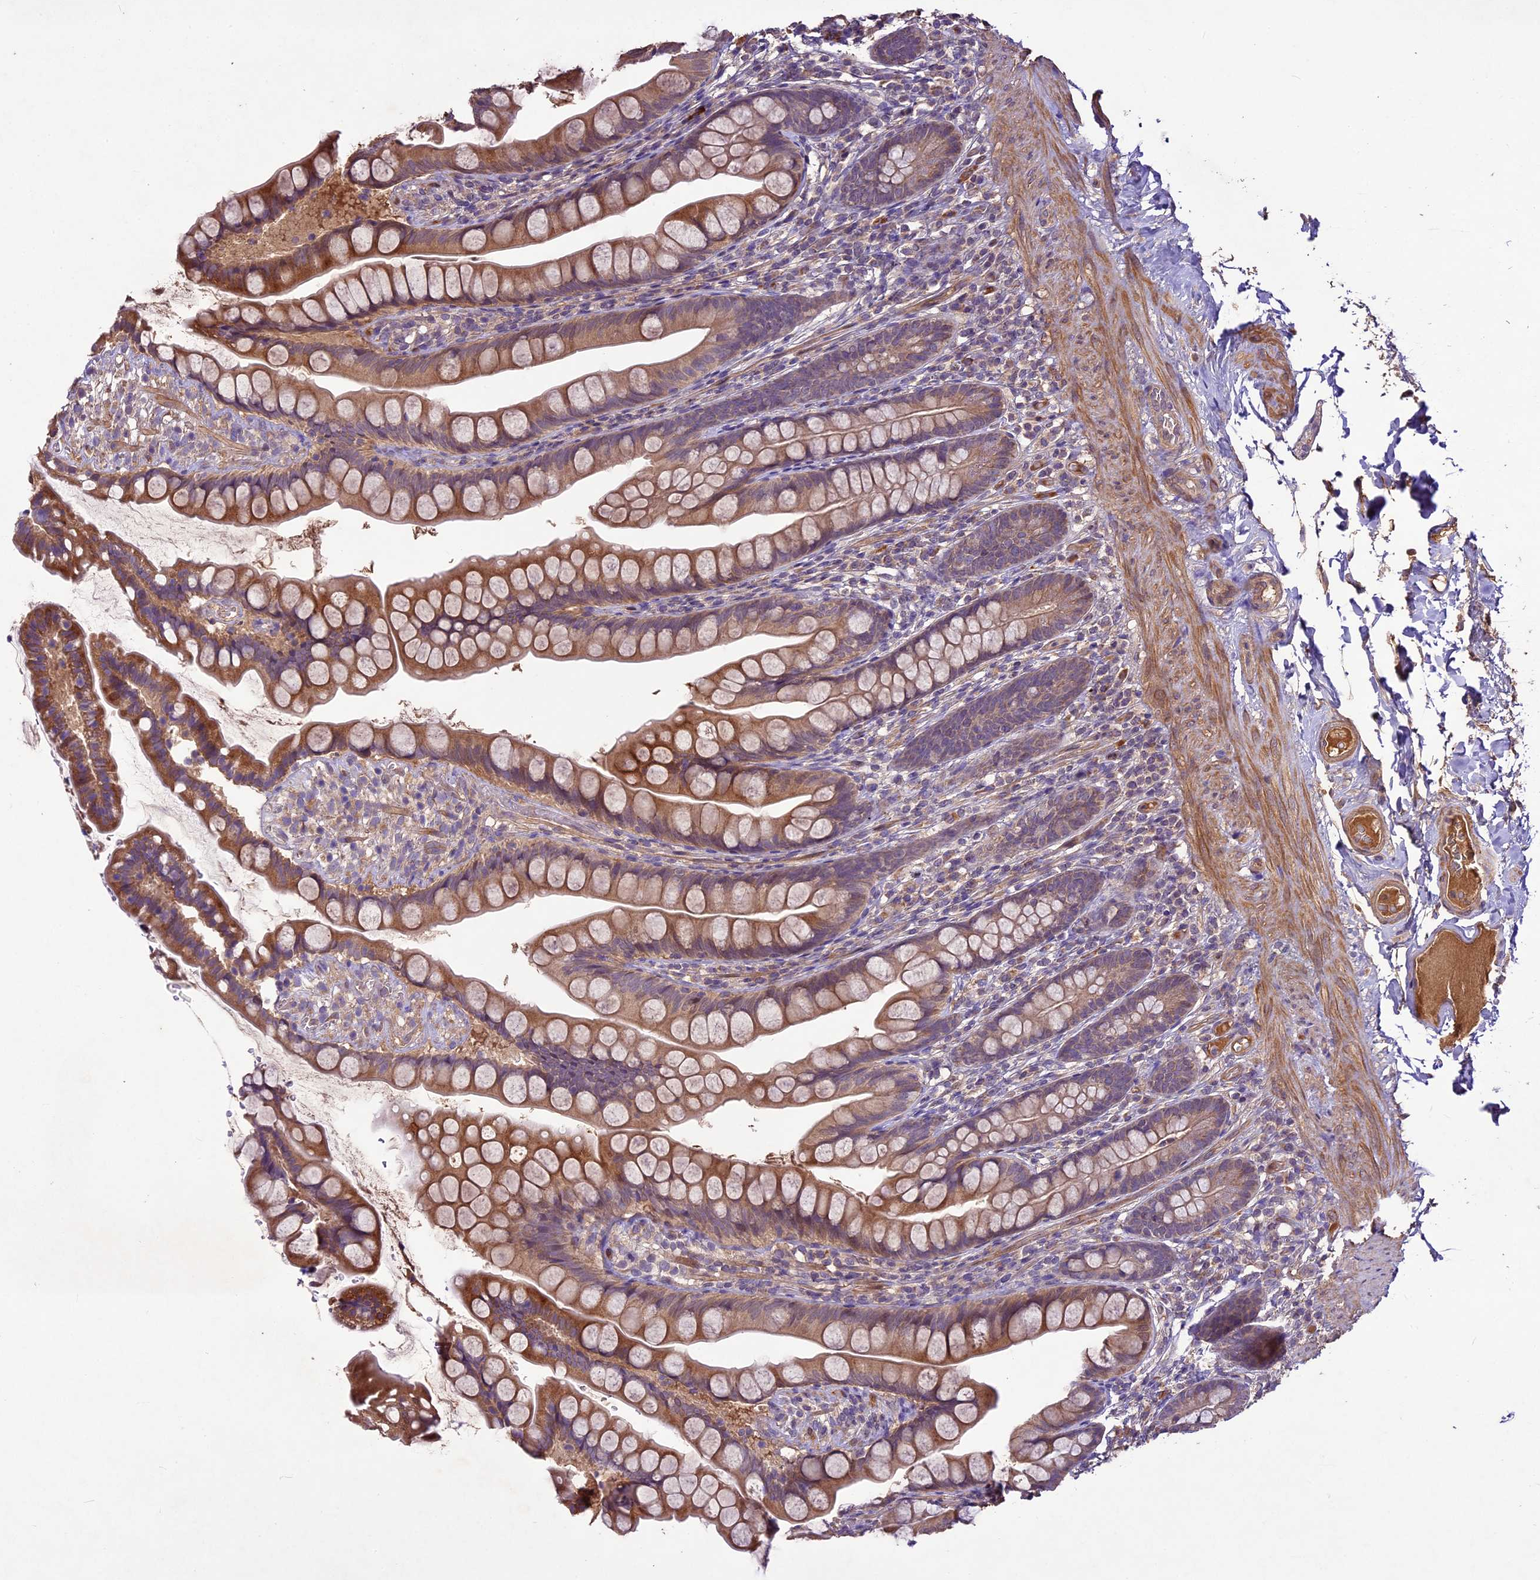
{"staining": {"intensity": "moderate", "quantity": ">75%", "location": "cytoplasmic/membranous"}, "tissue": "small intestine", "cell_type": "Glandular cells", "image_type": "normal", "snomed": [{"axis": "morphology", "description": "Normal tissue, NOS"}, {"axis": "topography", "description": "Small intestine"}], "caption": "Protein positivity by immunohistochemistry reveals moderate cytoplasmic/membranous expression in approximately >75% of glandular cells in benign small intestine.", "gene": "CRLF1", "patient": {"sex": "male", "age": 70}}